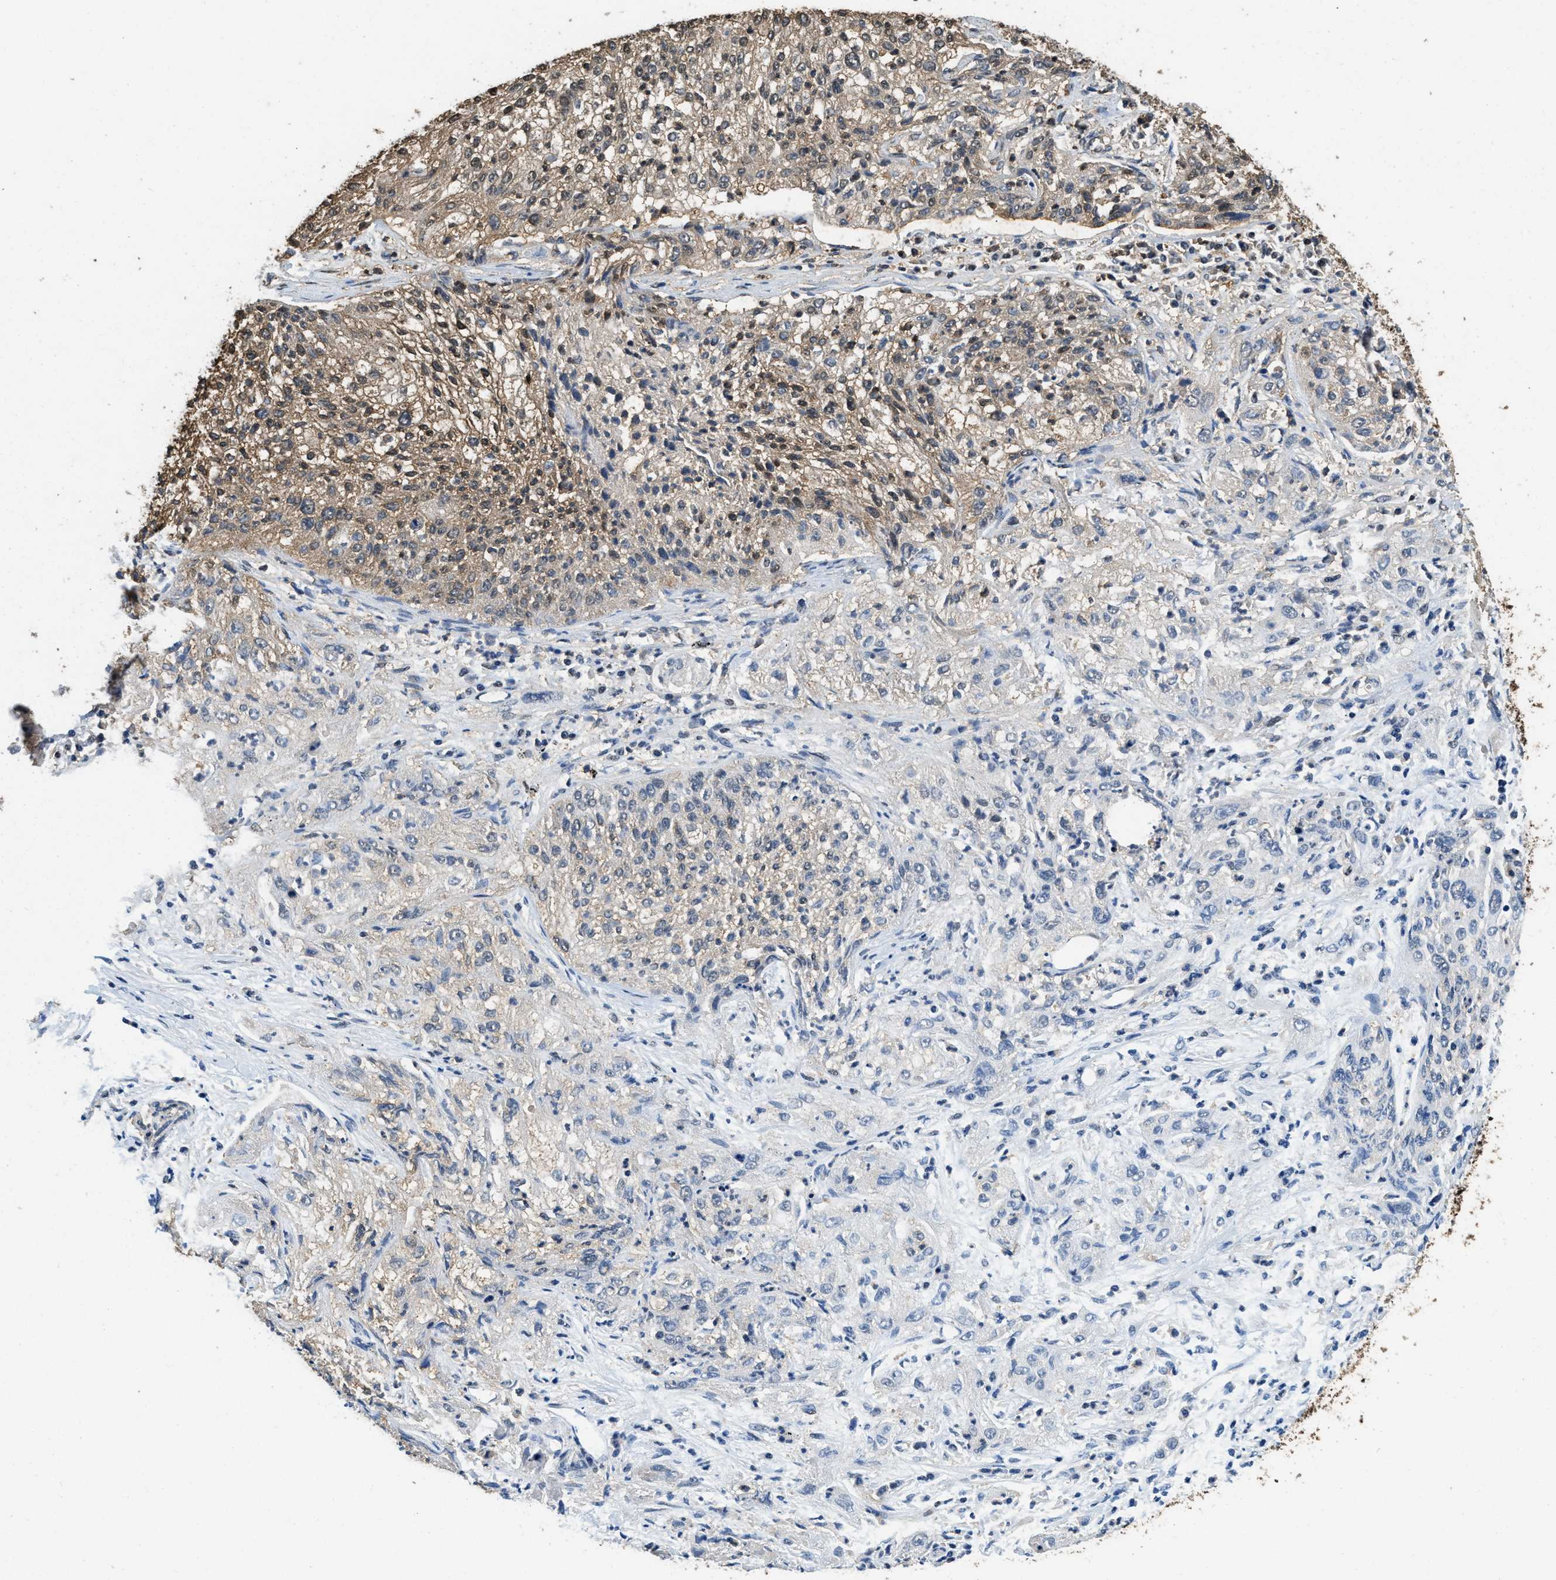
{"staining": {"intensity": "moderate", "quantity": "<25%", "location": "cytoplasmic/membranous,nuclear"}, "tissue": "lung cancer", "cell_type": "Tumor cells", "image_type": "cancer", "snomed": [{"axis": "morphology", "description": "Inflammation, NOS"}, {"axis": "morphology", "description": "Squamous cell carcinoma, NOS"}, {"axis": "topography", "description": "Lymph node"}, {"axis": "topography", "description": "Soft tissue"}, {"axis": "topography", "description": "Lung"}], "caption": "Immunohistochemistry of human lung cancer shows low levels of moderate cytoplasmic/membranous and nuclear expression in approximately <25% of tumor cells. Using DAB (3,3'-diaminobenzidine) (brown) and hematoxylin (blue) stains, captured at high magnification using brightfield microscopy.", "gene": "GAPDH", "patient": {"sex": "male", "age": 66}}